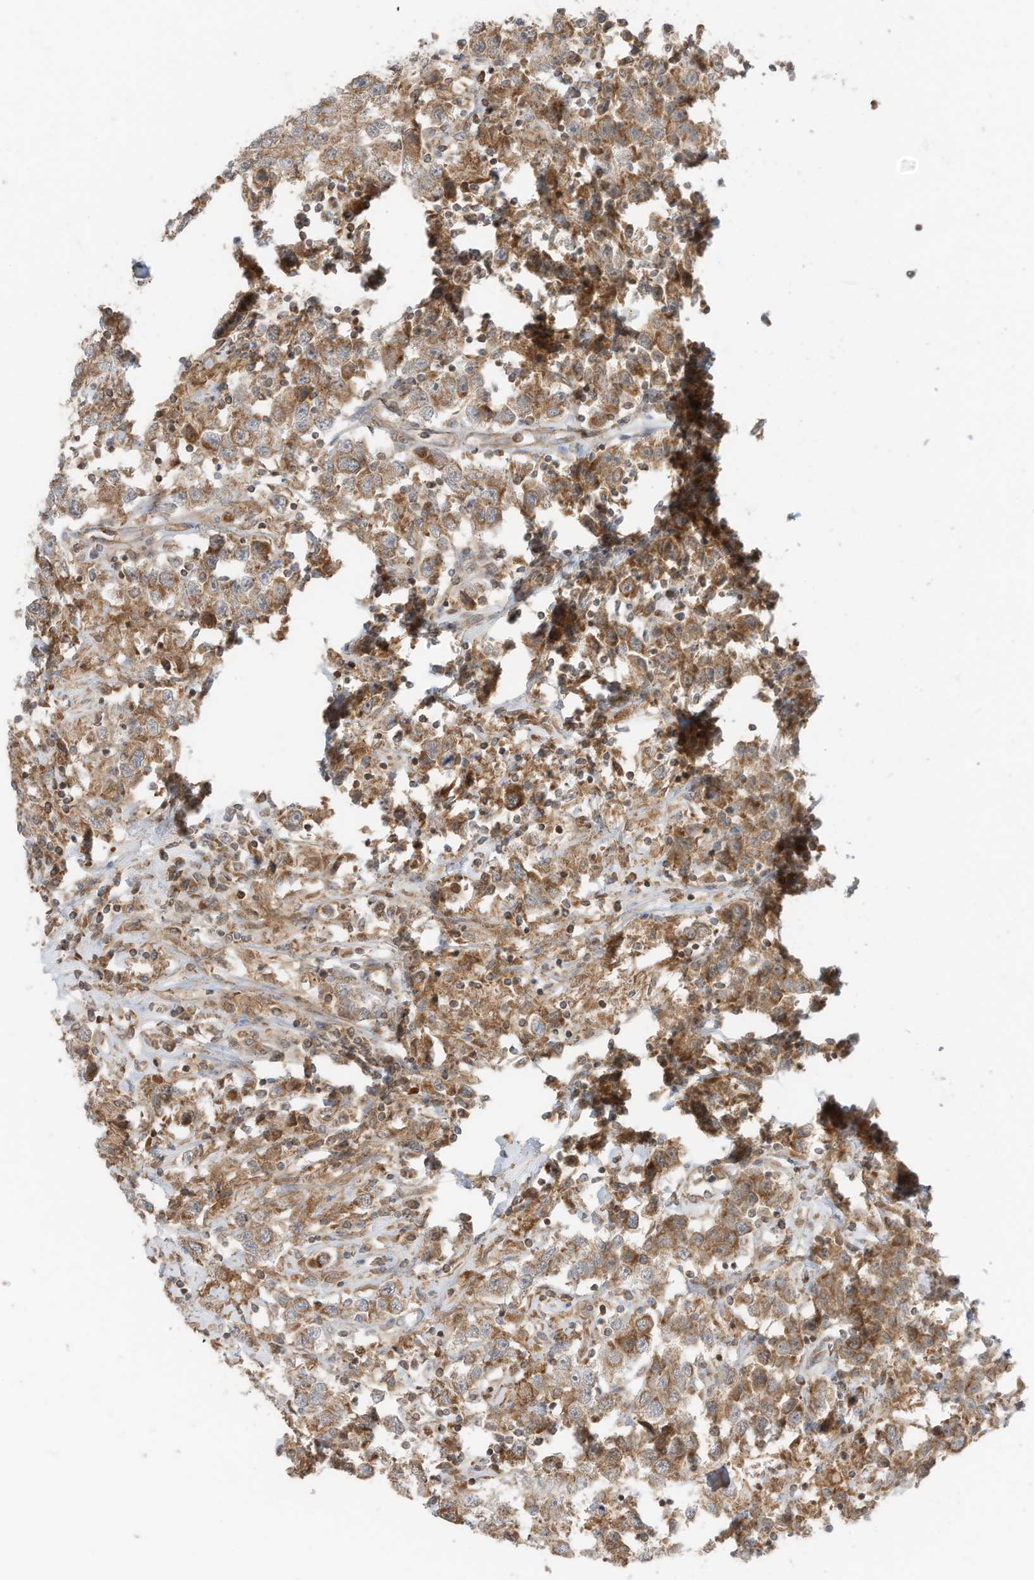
{"staining": {"intensity": "moderate", "quantity": ">75%", "location": "cytoplasmic/membranous"}, "tissue": "testis cancer", "cell_type": "Tumor cells", "image_type": "cancer", "snomed": [{"axis": "morphology", "description": "Seminoma, NOS"}, {"axis": "topography", "description": "Testis"}], "caption": "There is medium levels of moderate cytoplasmic/membranous staining in tumor cells of testis cancer (seminoma), as demonstrated by immunohistochemical staining (brown color).", "gene": "SLC25A12", "patient": {"sex": "male", "age": 41}}